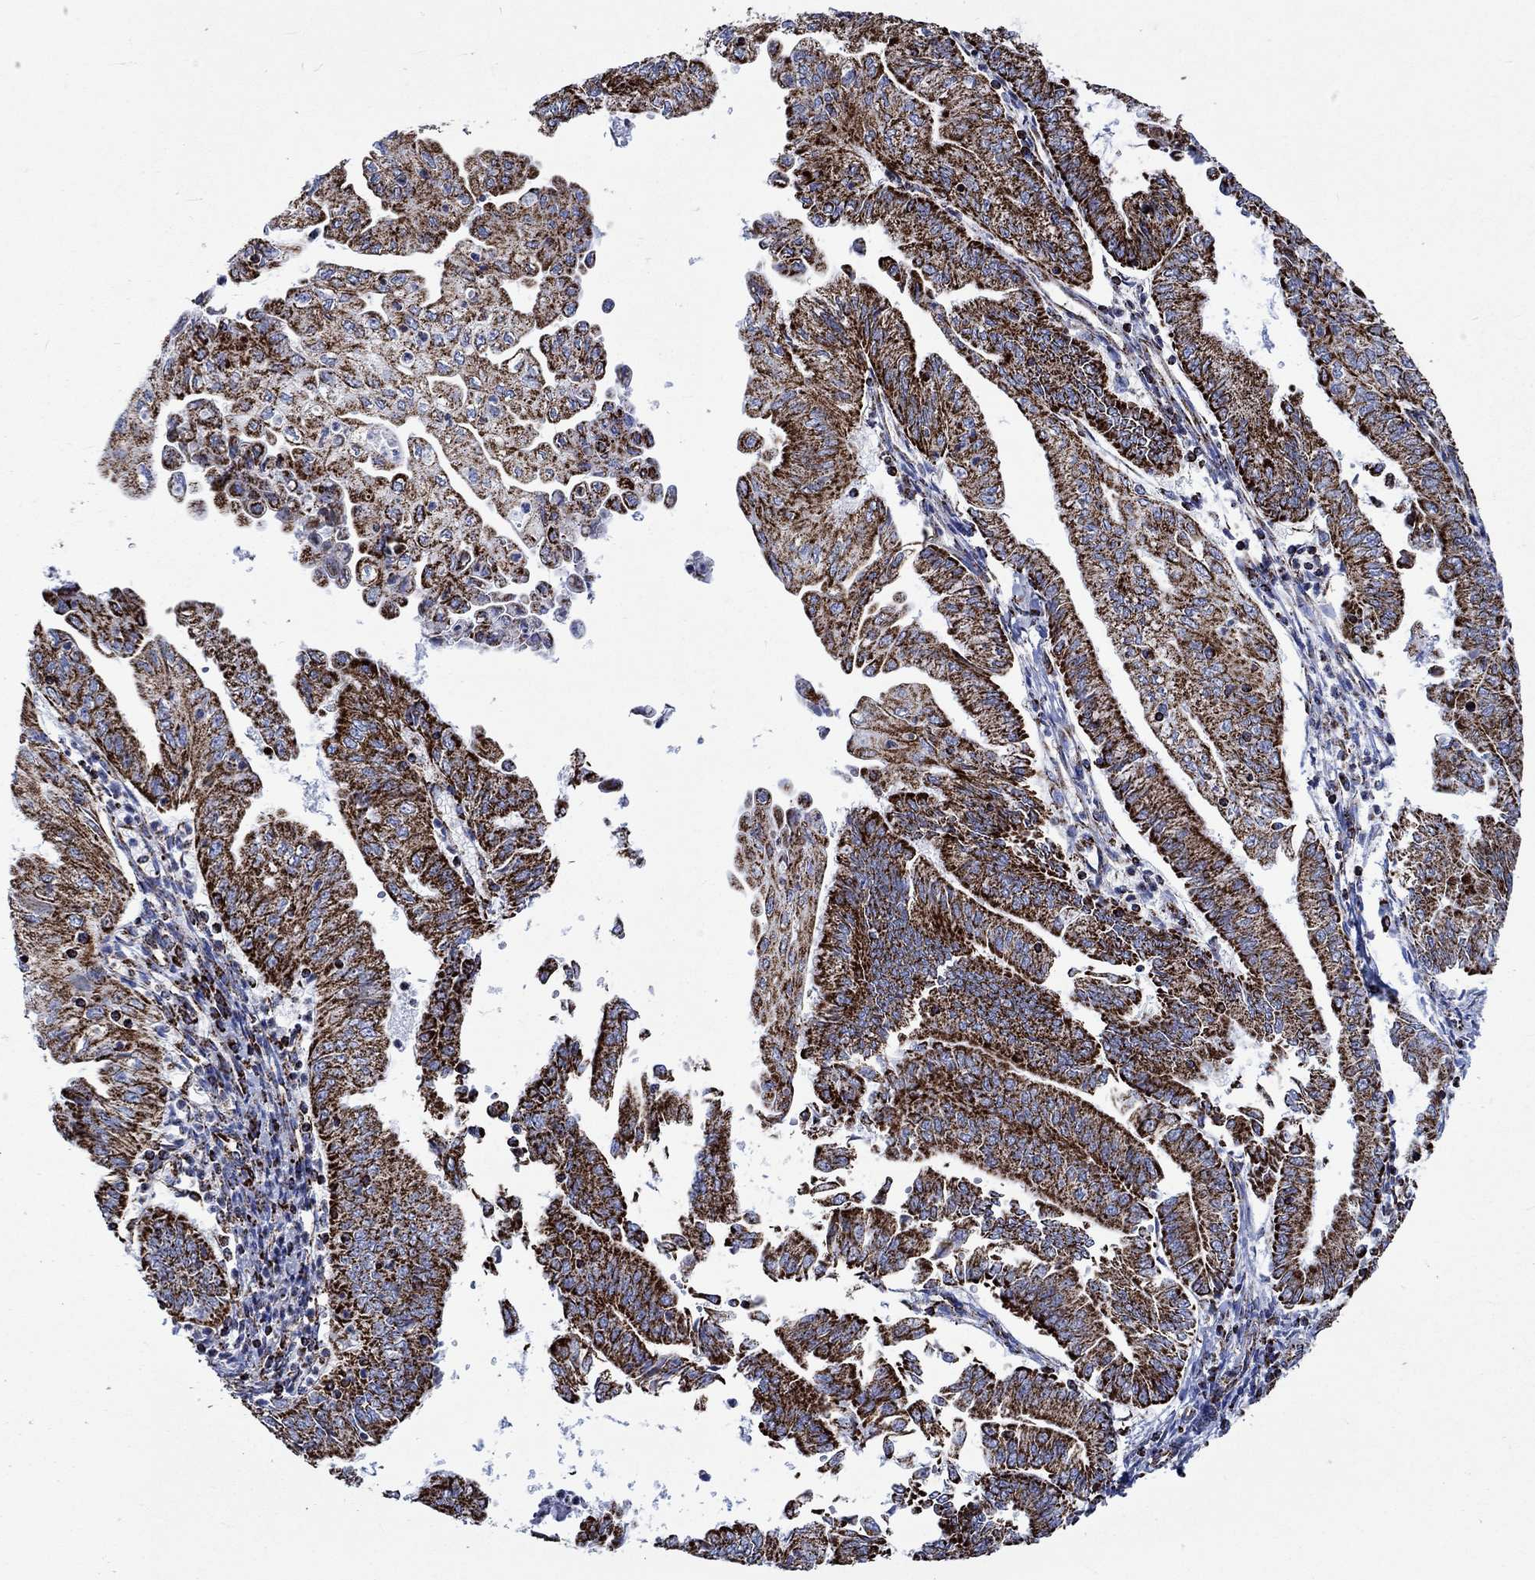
{"staining": {"intensity": "strong", "quantity": ">75%", "location": "cytoplasmic/membranous"}, "tissue": "endometrial cancer", "cell_type": "Tumor cells", "image_type": "cancer", "snomed": [{"axis": "morphology", "description": "Adenocarcinoma, NOS"}, {"axis": "topography", "description": "Endometrium"}], "caption": "An immunohistochemistry photomicrograph of neoplastic tissue is shown. Protein staining in brown shows strong cytoplasmic/membranous positivity in endometrial cancer (adenocarcinoma) within tumor cells.", "gene": "RCE1", "patient": {"sex": "female", "age": 55}}